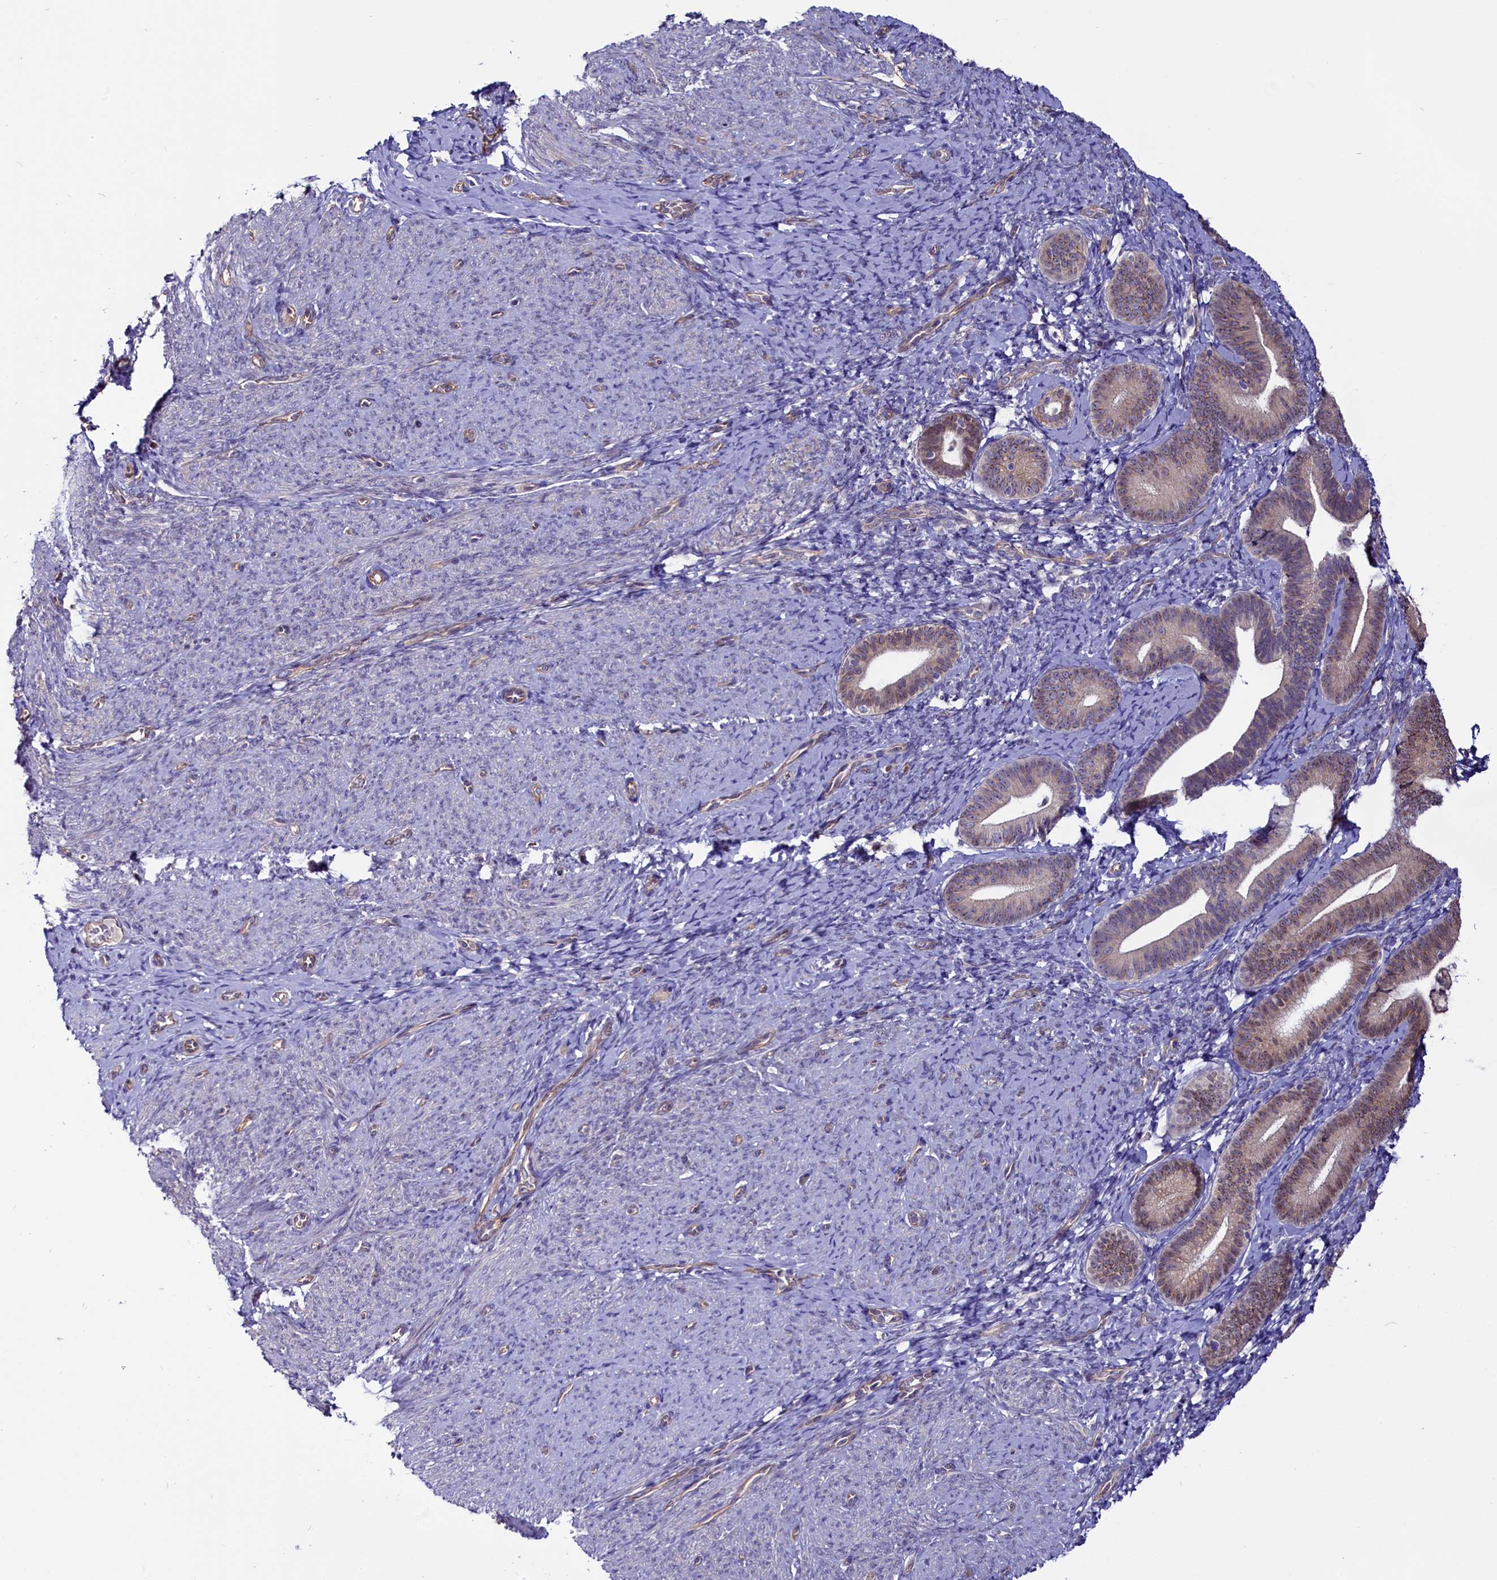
{"staining": {"intensity": "negative", "quantity": "none", "location": "none"}, "tissue": "endometrium", "cell_type": "Cells in endometrial stroma", "image_type": "normal", "snomed": [{"axis": "morphology", "description": "Normal tissue, NOS"}, {"axis": "topography", "description": "Endometrium"}], "caption": "This is an immunohistochemistry (IHC) photomicrograph of normal human endometrium. There is no expression in cells in endometrial stroma.", "gene": "PDILT", "patient": {"sex": "female", "age": 65}}